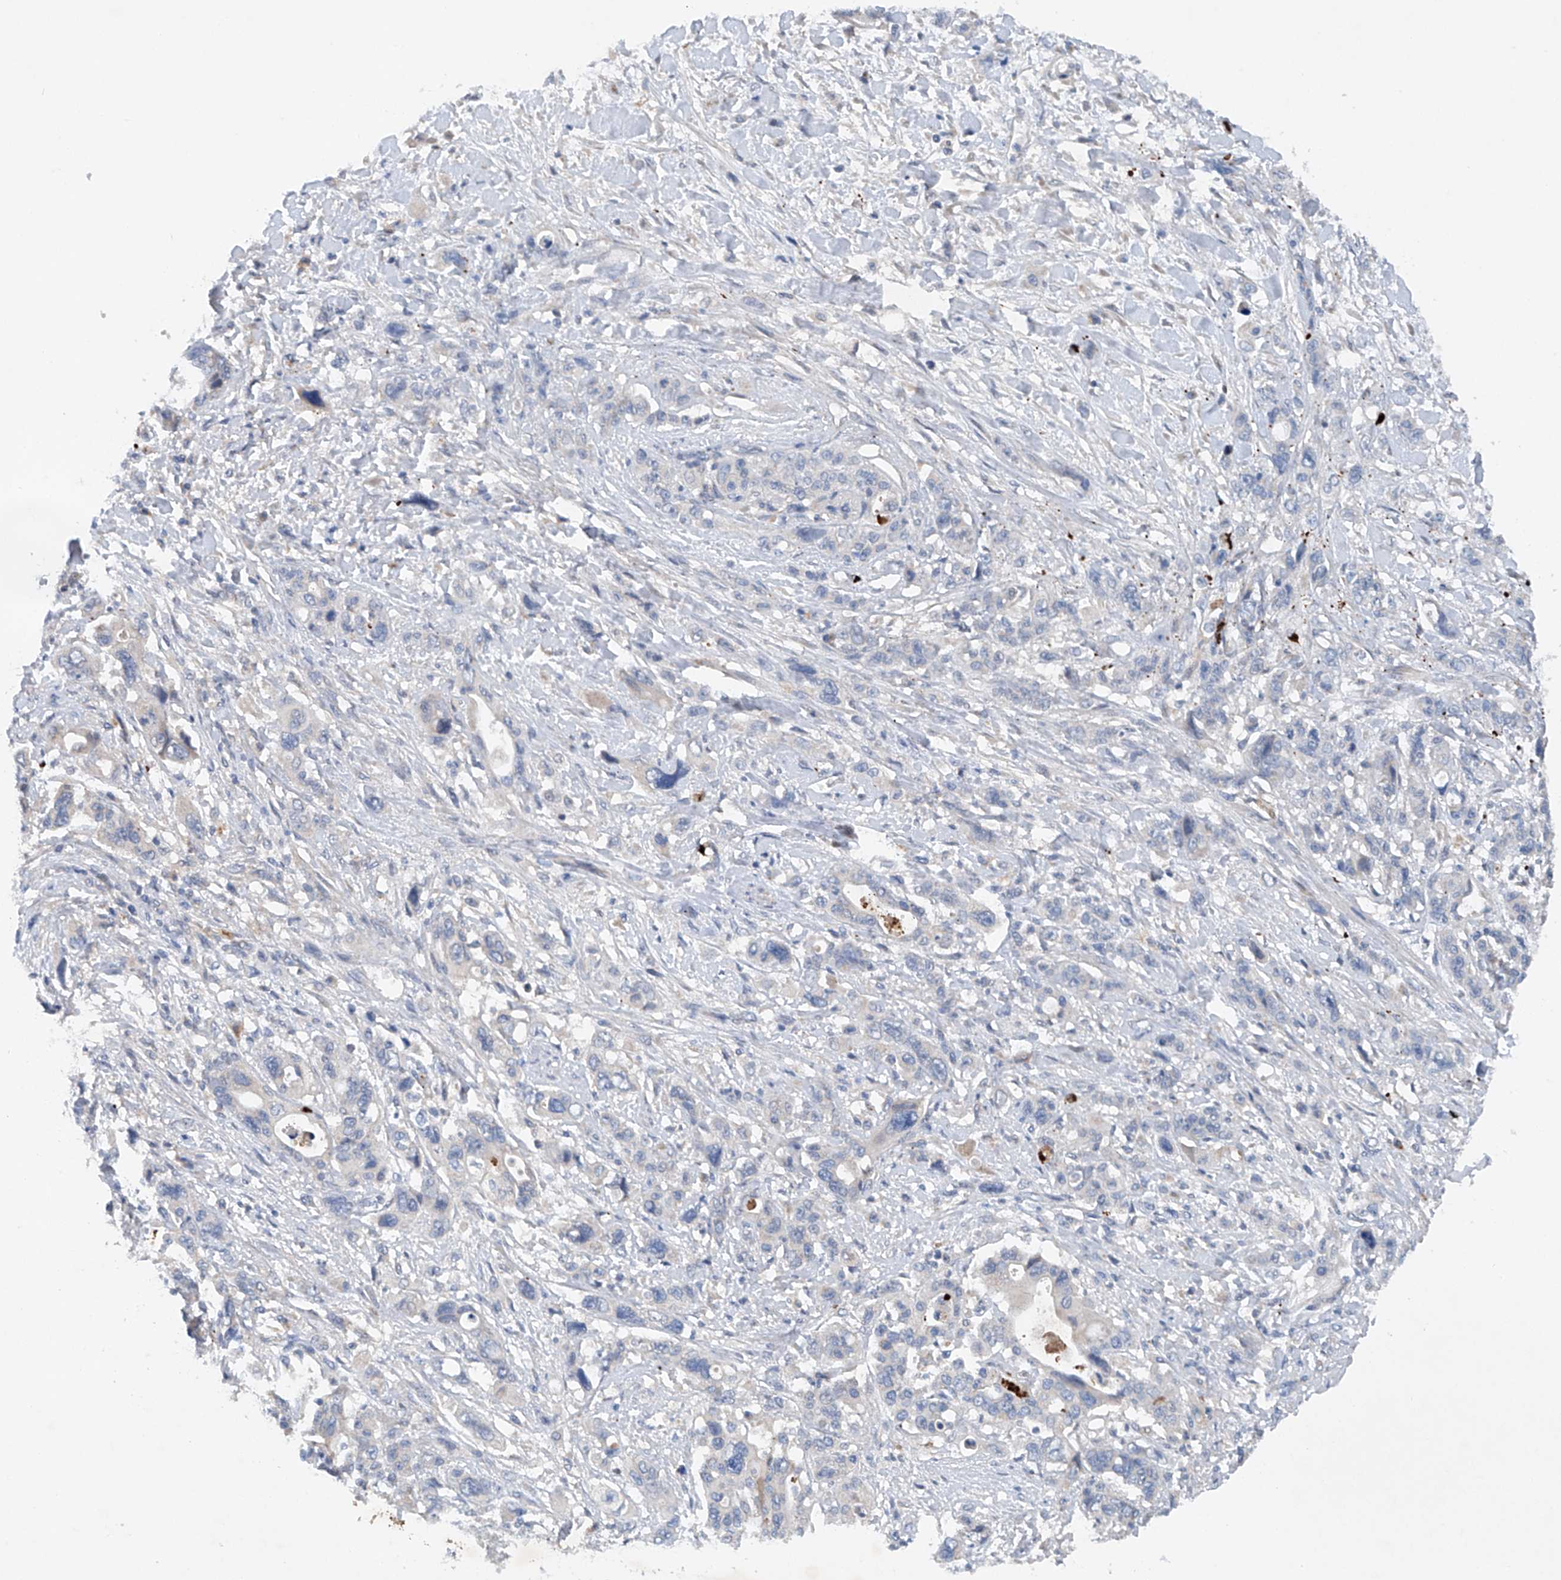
{"staining": {"intensity": "negative", "quantity": "none", "location": "none"}, "tissue": "pancreatic cancer", "cell_type": "Tumor cells", "image_type": "cancer", "snomed": [{"axis": "morphology", "description": "Adenocarcinoma, NOS"}, {"axis": "topography", "description": "Pancreas"}], "caption": "Immunohistochemistry (IHC) micrograph of adenocarcinoma (pancreatic) stained for a protein (brown), which reveals no expression in tumor cells.", "gene": "CEP85L", "patient": {"sex": "male", "age": 46}}